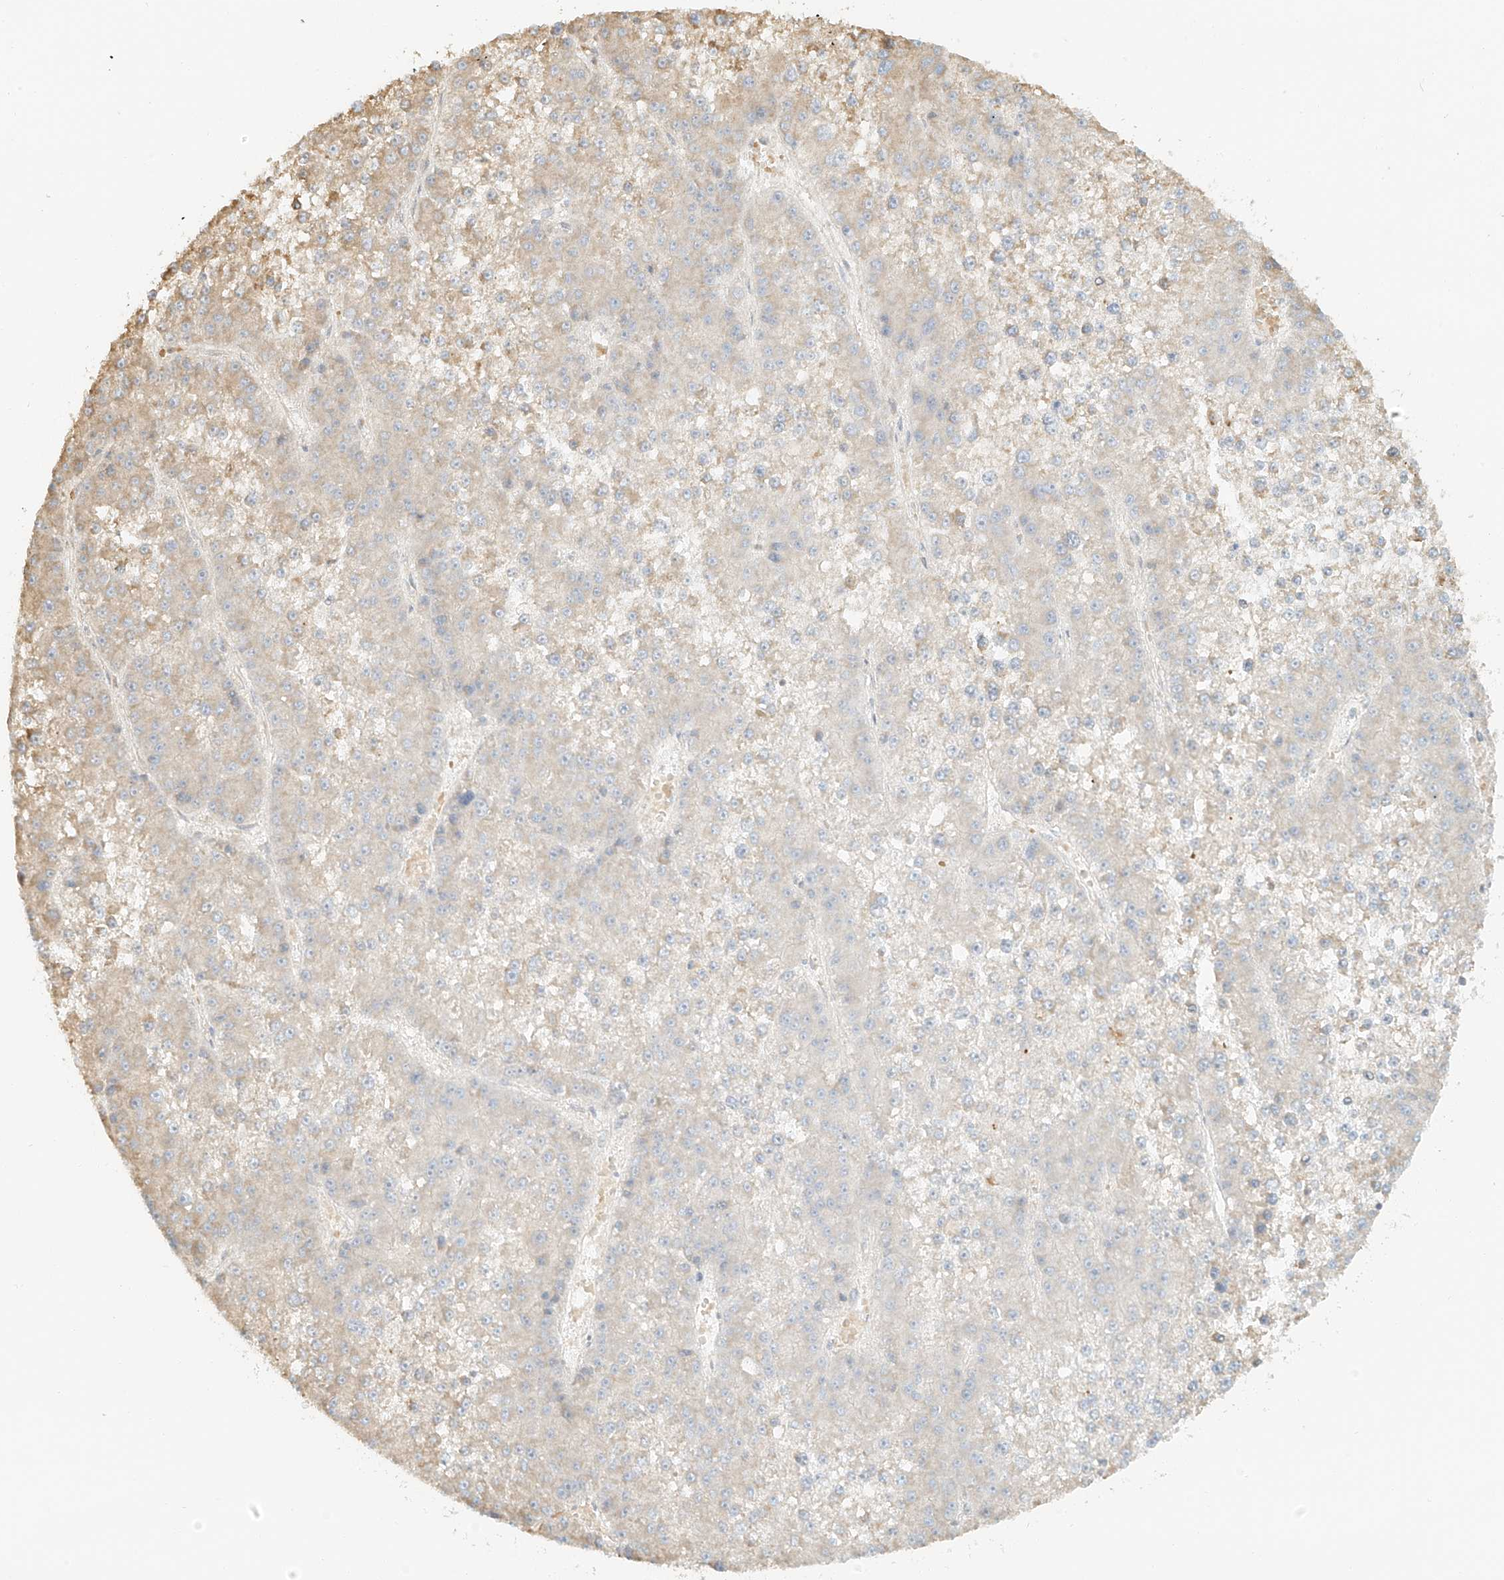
{"staining": {"intensity": "negative", "quantity": "none", "location": "none"}, "tissue": "liver cancer", "cell_type": "Tumor cells", "image_type": "cancer", "snomed": [{"axis": "morphology", "description": "Carcinoma, Hepatocellular, NOS"}, {"axis": "topography", "description": "Liver"}], "caption": "The photomicrograph shows no significant positivity in tumor cells of liver cancer (hepatocellular carcinoma). (DAB immunohistochemistry (IHC), high magnification).", "gene": "UPK1B", "patient": {"sex": "female", "age": 73}}